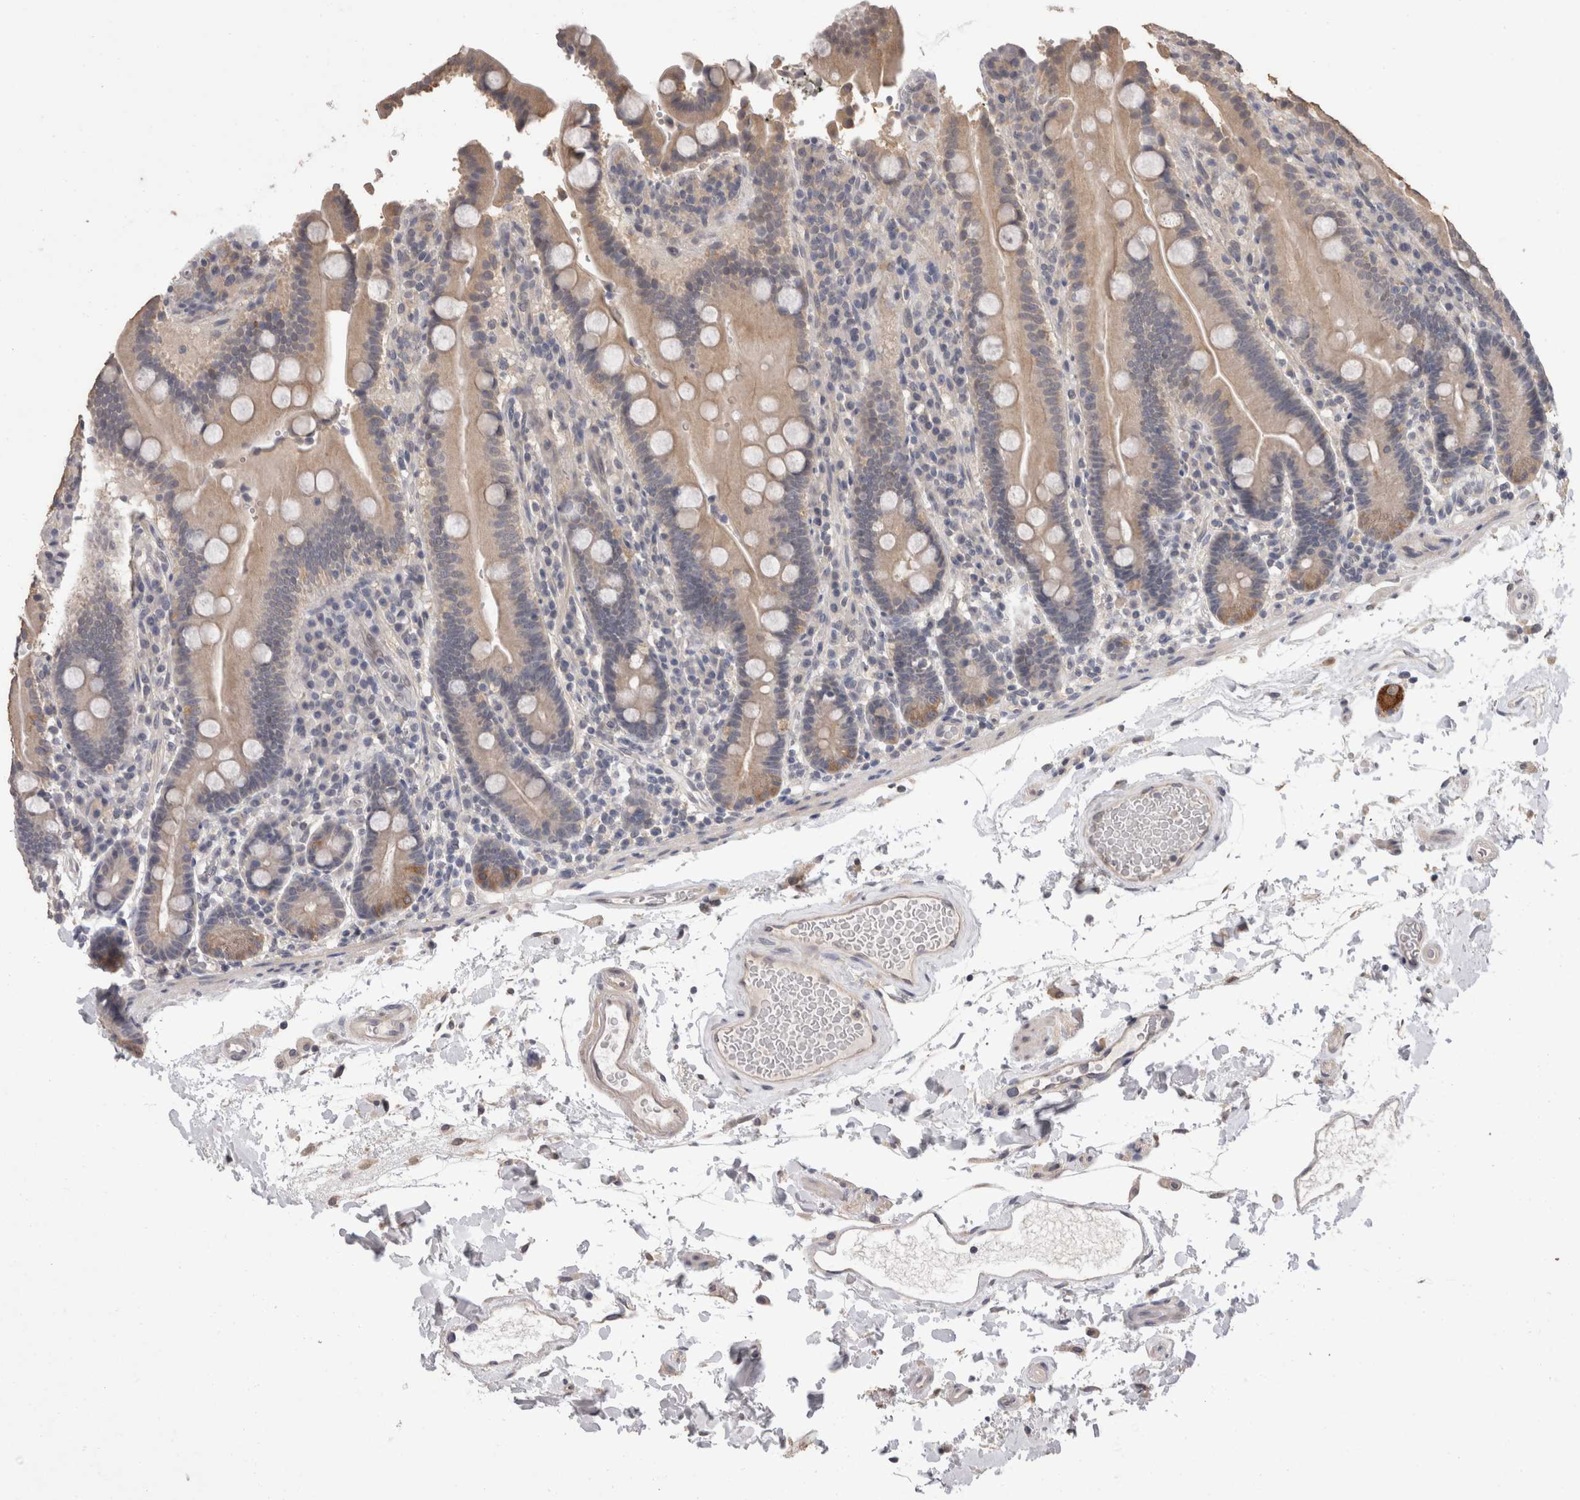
{"staining": {"intensity": "weak", "quantity": "<25%", "location": "cytoplasmic/membranous"}, "tissue": "duodenum", "cell_type": "Glandular cells", "image_type": "normal", "snomed": [{"axis": "morphology", "description": "Normal tissue, NOS"}, {"axis": "topography", "description": "Small intestine, NOS"}], "caption": "A high-resolution histopathology image shows IHC staining of benign duodenum, which displays no significant staining in glandular cells.", "gene": "FHOD3", "patient": {"sex": "female", "age": 71}}